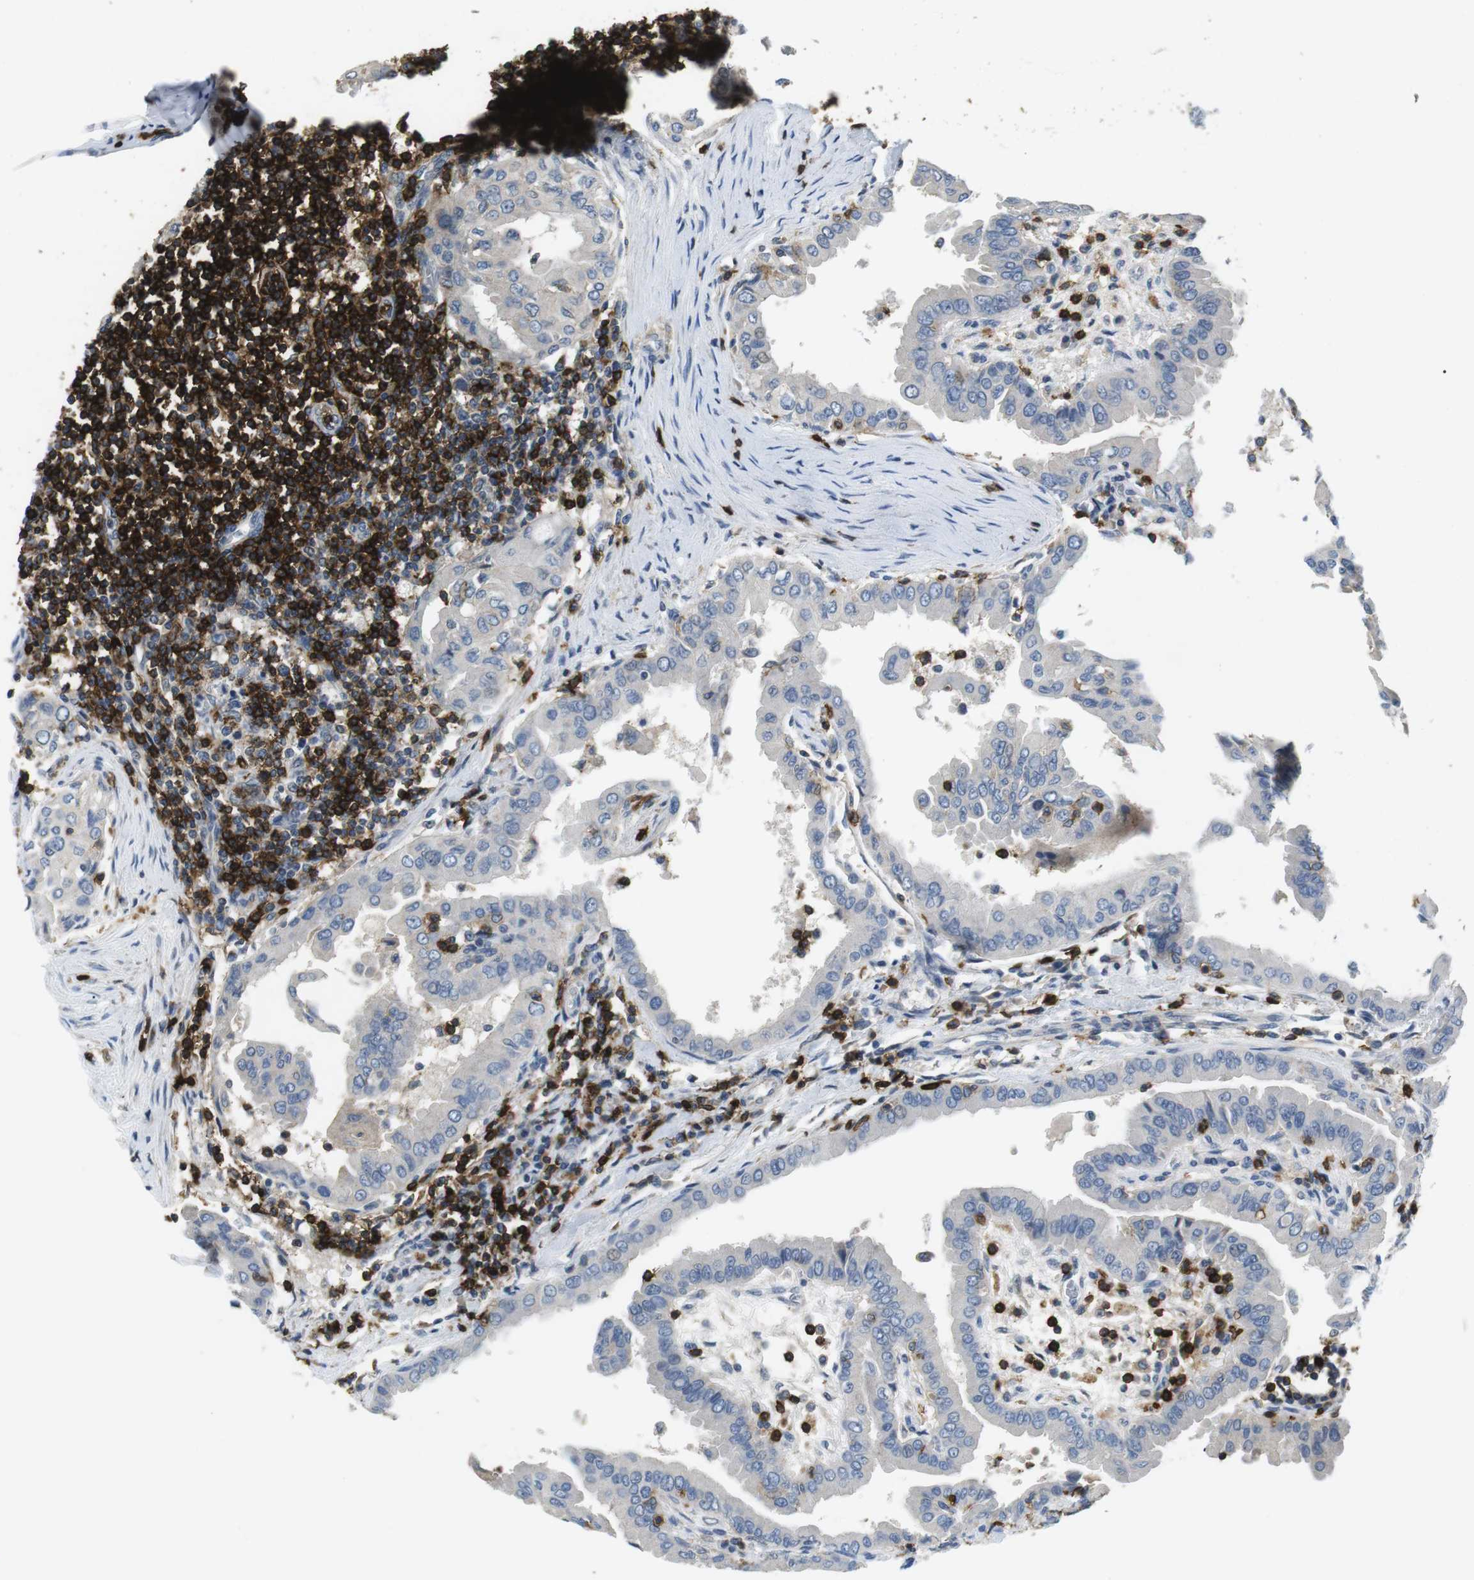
{"staining": {"intensity": "negative", "quantity": "none", "location": "none"}, "tissue": "thyroid cancer", "cell_type": "Tumor cells", "image_type": "cancer", "snomed": [{"axis": "morphology", "description": "Papillary adenocarcinoma, NOS"}, {"axis": "topography", "description": "Thyroid gland"}], "caption": "Thyroid cancer stained for a protein using immunohistochemistry (IHC) reveals no positivity tumor cells.", "gene": "CD6", "patient": {"sex": "male", "age": 33}}